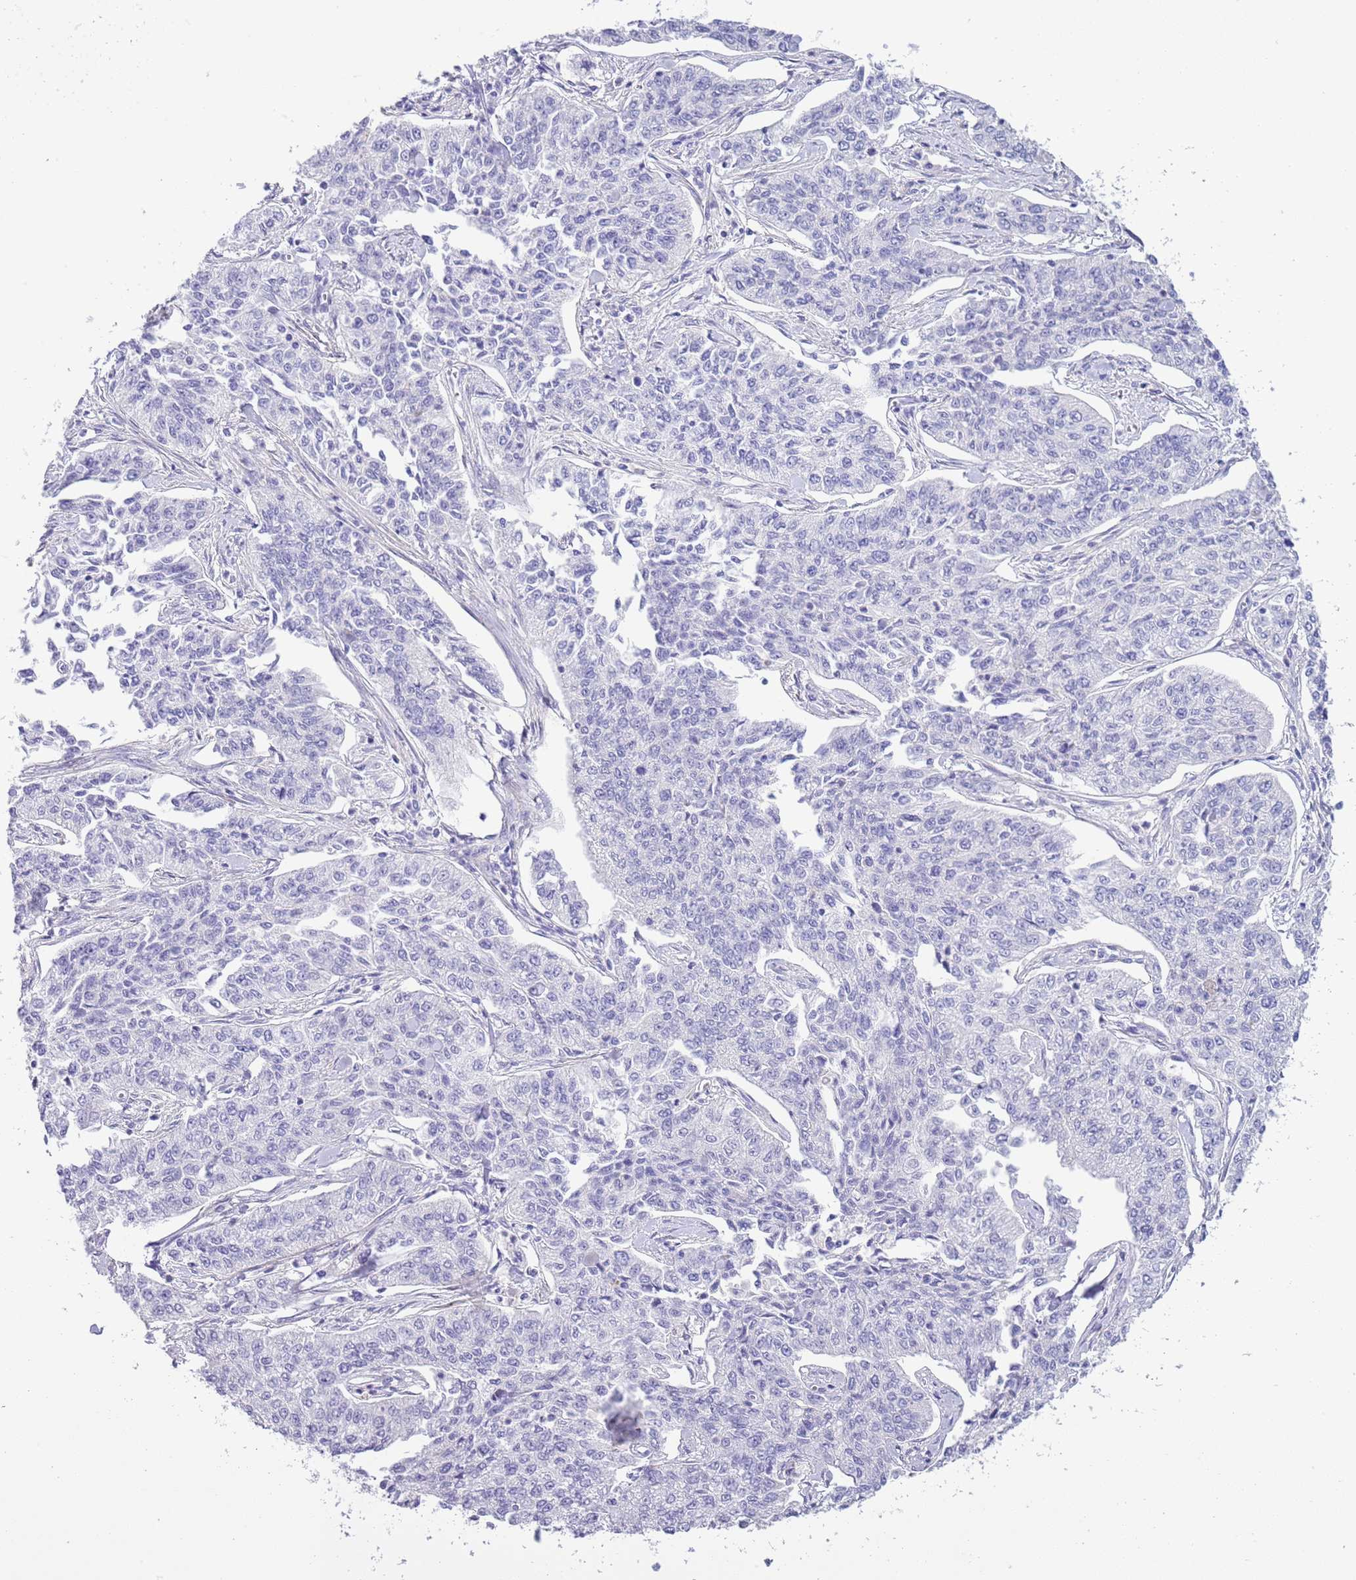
{"staining": {"intensity": "negative", "quantity": "none", "location": "none"}, "tissue": "cervical cancer", "cell_type": "Tumor cells", "image_type": "cancer", "snomed": [{"axis": "morphology", "description": "Squamous cell carcinoma, NOS"}, {"axis": "topography", "description": "Cervix"}], "caption": "The image shows no staining of tumor cells in squamous cell carcinoma (cervical).", "gene": "ABHD17C", "patient": {"sex": "female", "age": 35}}